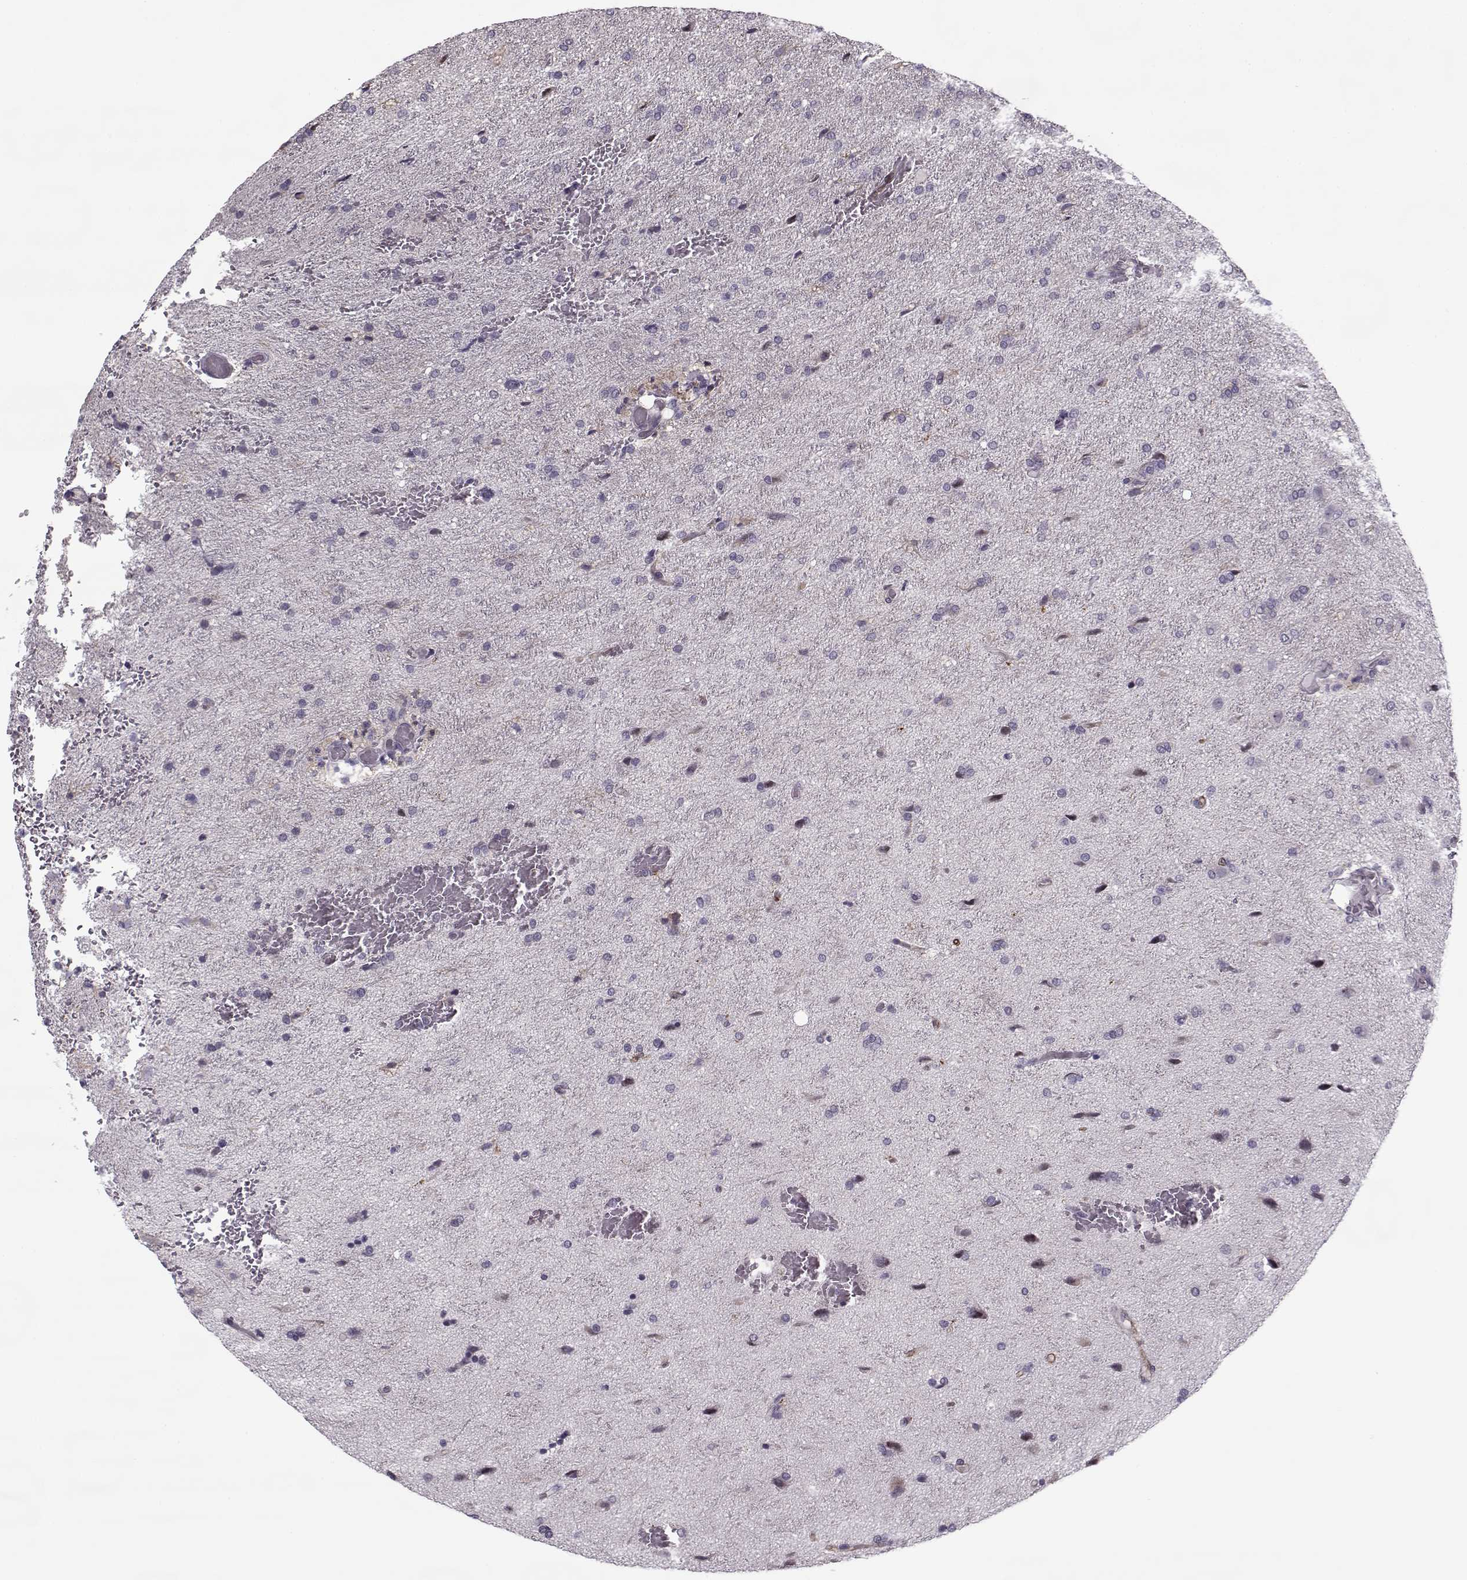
{"staining": {"intensity": "negative", "quantity": "none", "location": "none"}, "tissue": "glioma", "cell_type": "Tumor cells", "image_type": "cancer", "snomed": [{"axis": "morphology", "description": "Glioma, malignant, High grade"}, {"axis": "topography", "description": "Brain"}], "caption": "High magnification brightfield microscopy of malignant high-grade glioma stained with DAB (brown) and counterstained with hematoxylin (blue): tumor cells show no significant expression.", "gene": "PNMT", "patient": {"sex": "male", "age": 68}}